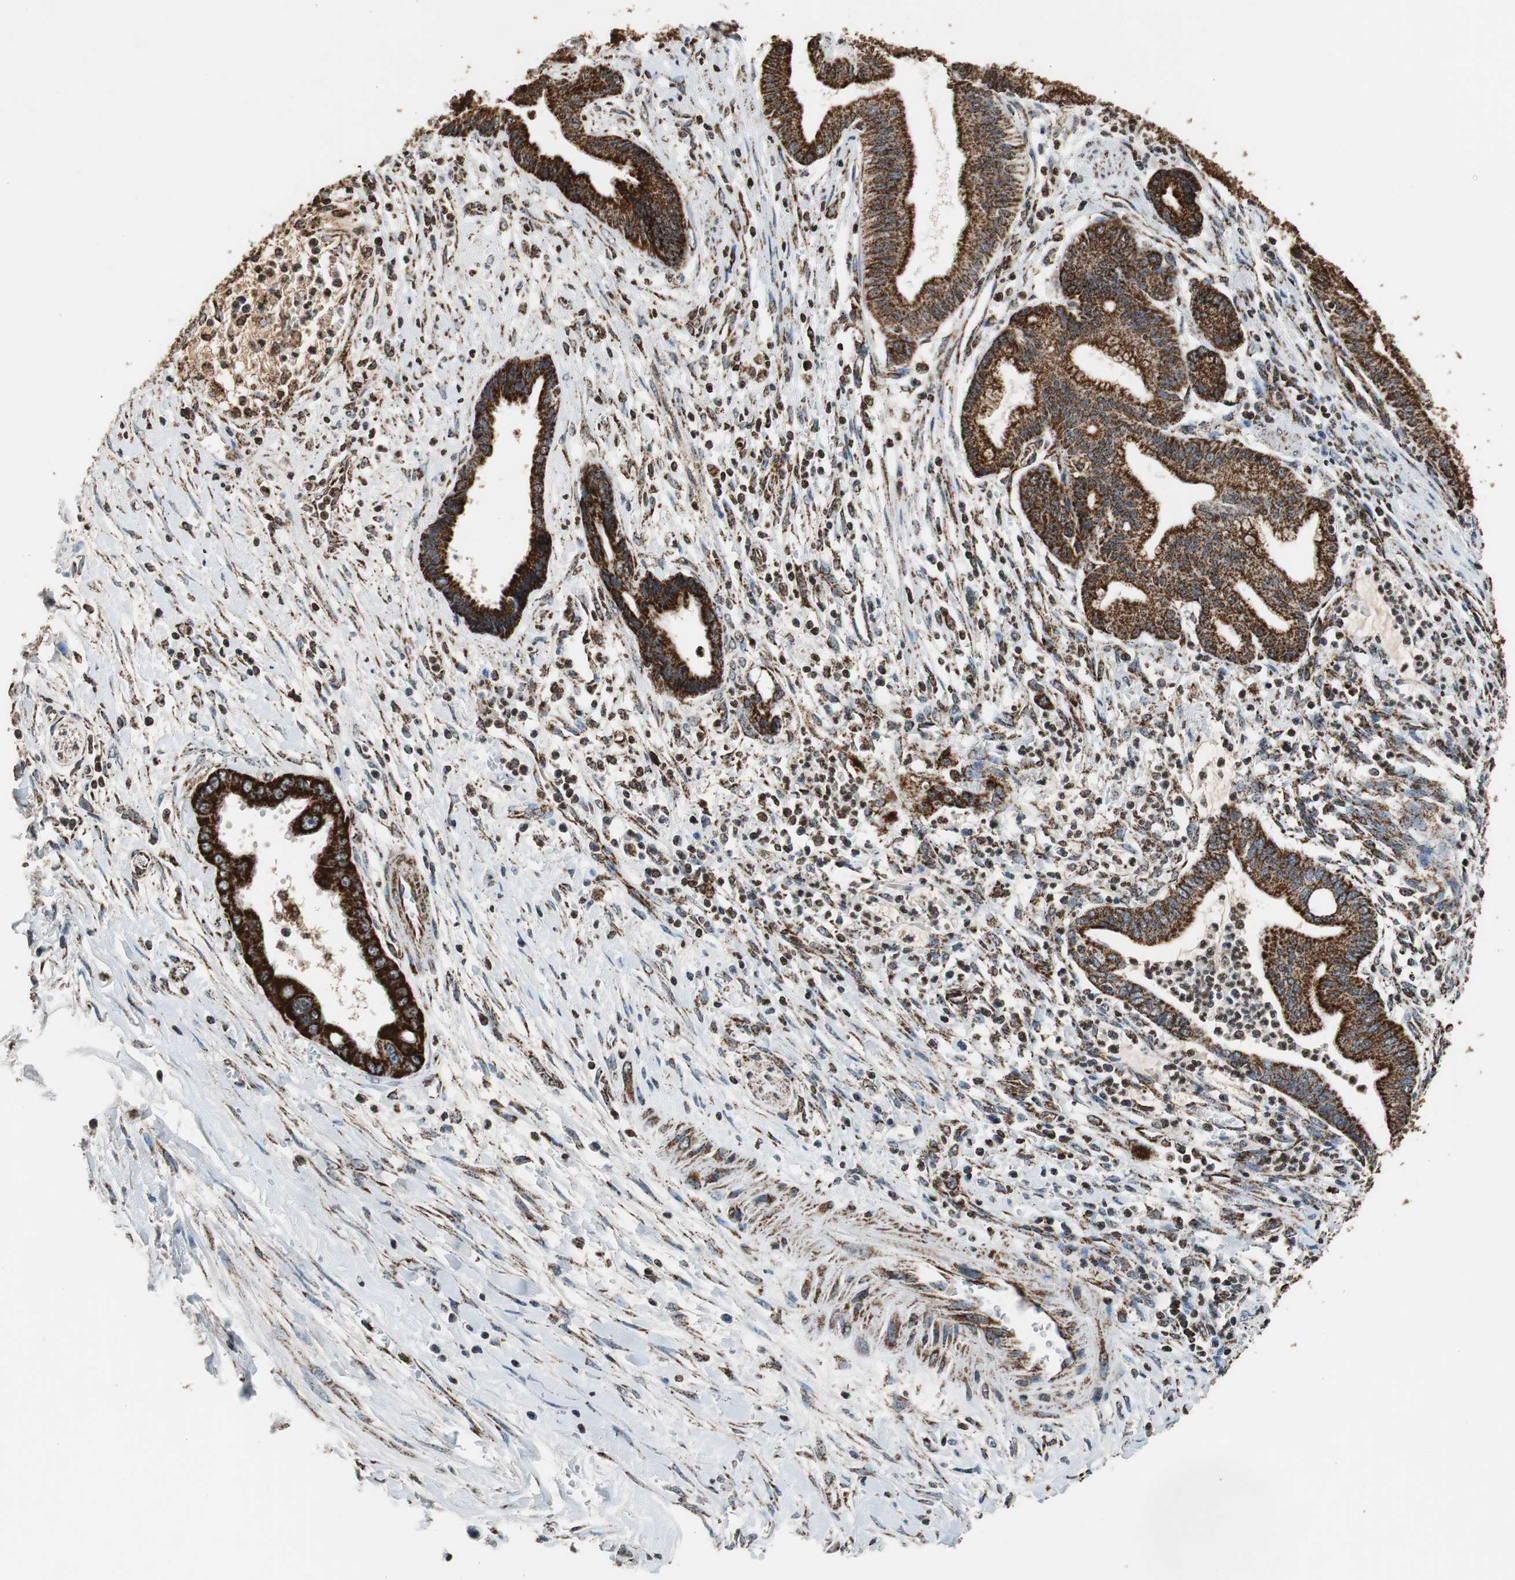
{"staining": {"intensity": "strong", "quantity": ">75%", "location": "cytoplasmic/membranous"}, "tissue": "pancreatic cancer", "cell_type": "Tumor cells", "image_type": "cancer", "snomed": [{"axis": "morphology", "description": "Adenocarcinoma, NOS"}, {"axis": "topography", "description": "Pancreas"}], "caption": "Immunohistochemistry (DAB) staining of human pancreatic cancer exhibits strong cytoplasmic/membranous protein expression in approximately >75% of tumor cells.", "gene": "HSPA9", "patient": {"sex": "male", "age": 59}}